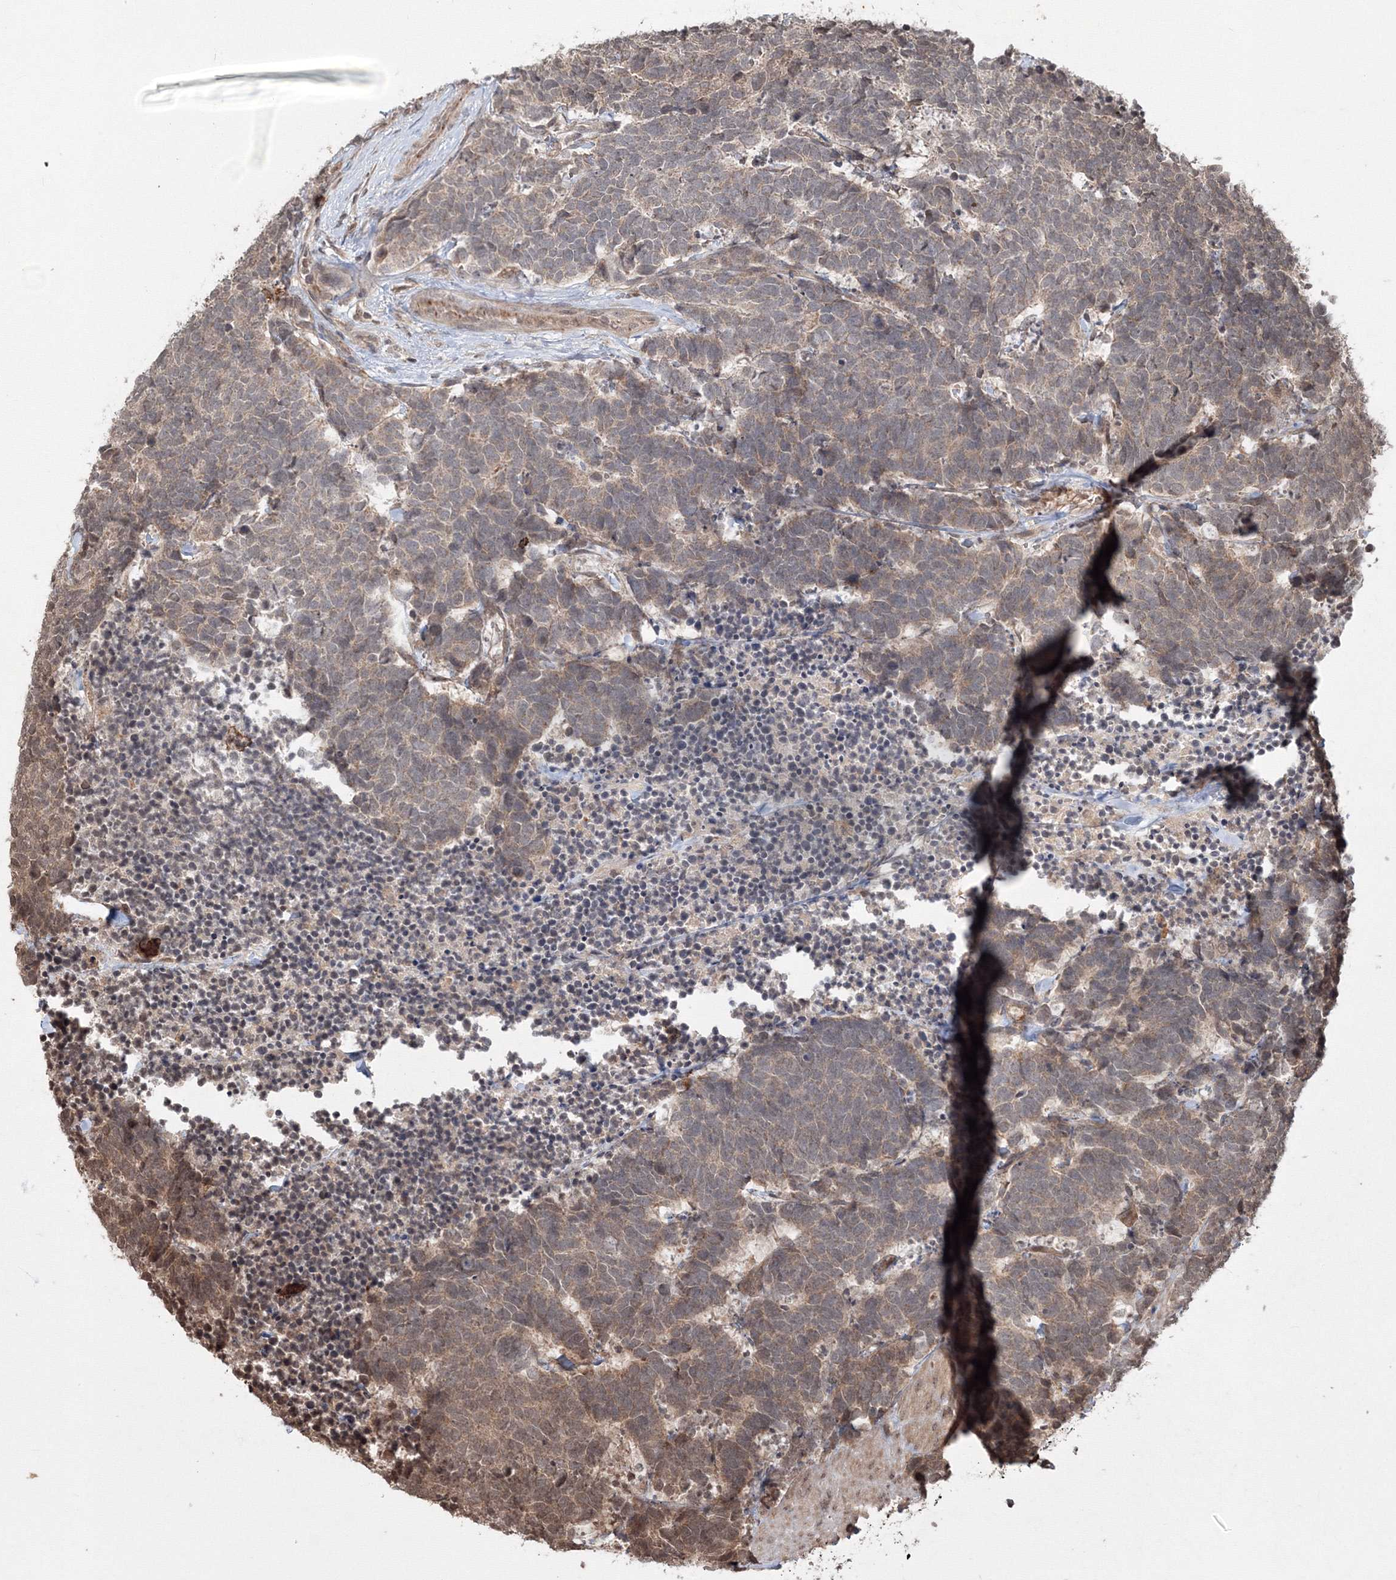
{"staining": {"intensity": "moderate", "quantity": "25%-75%", "location": "cytoplasmic/membranous"}, "tissue": "carcinoid", "cell_type": "Tumor cells", "image_type": "cancer", "snomed": [{"axis": "morphology", "description": "Carcinoma, NOS"}, {"axis": "morphology", "description": "Carcinoid, malignant, NOS"}, {"axis": "topography", "description": "Urinary bladder"}], "caption": "Human carcinoma stained with a protein marker demonstrates moderate staining in tumor cells.", "gene": "PEX13", "patient": {"sex": "male", "age": 57}}